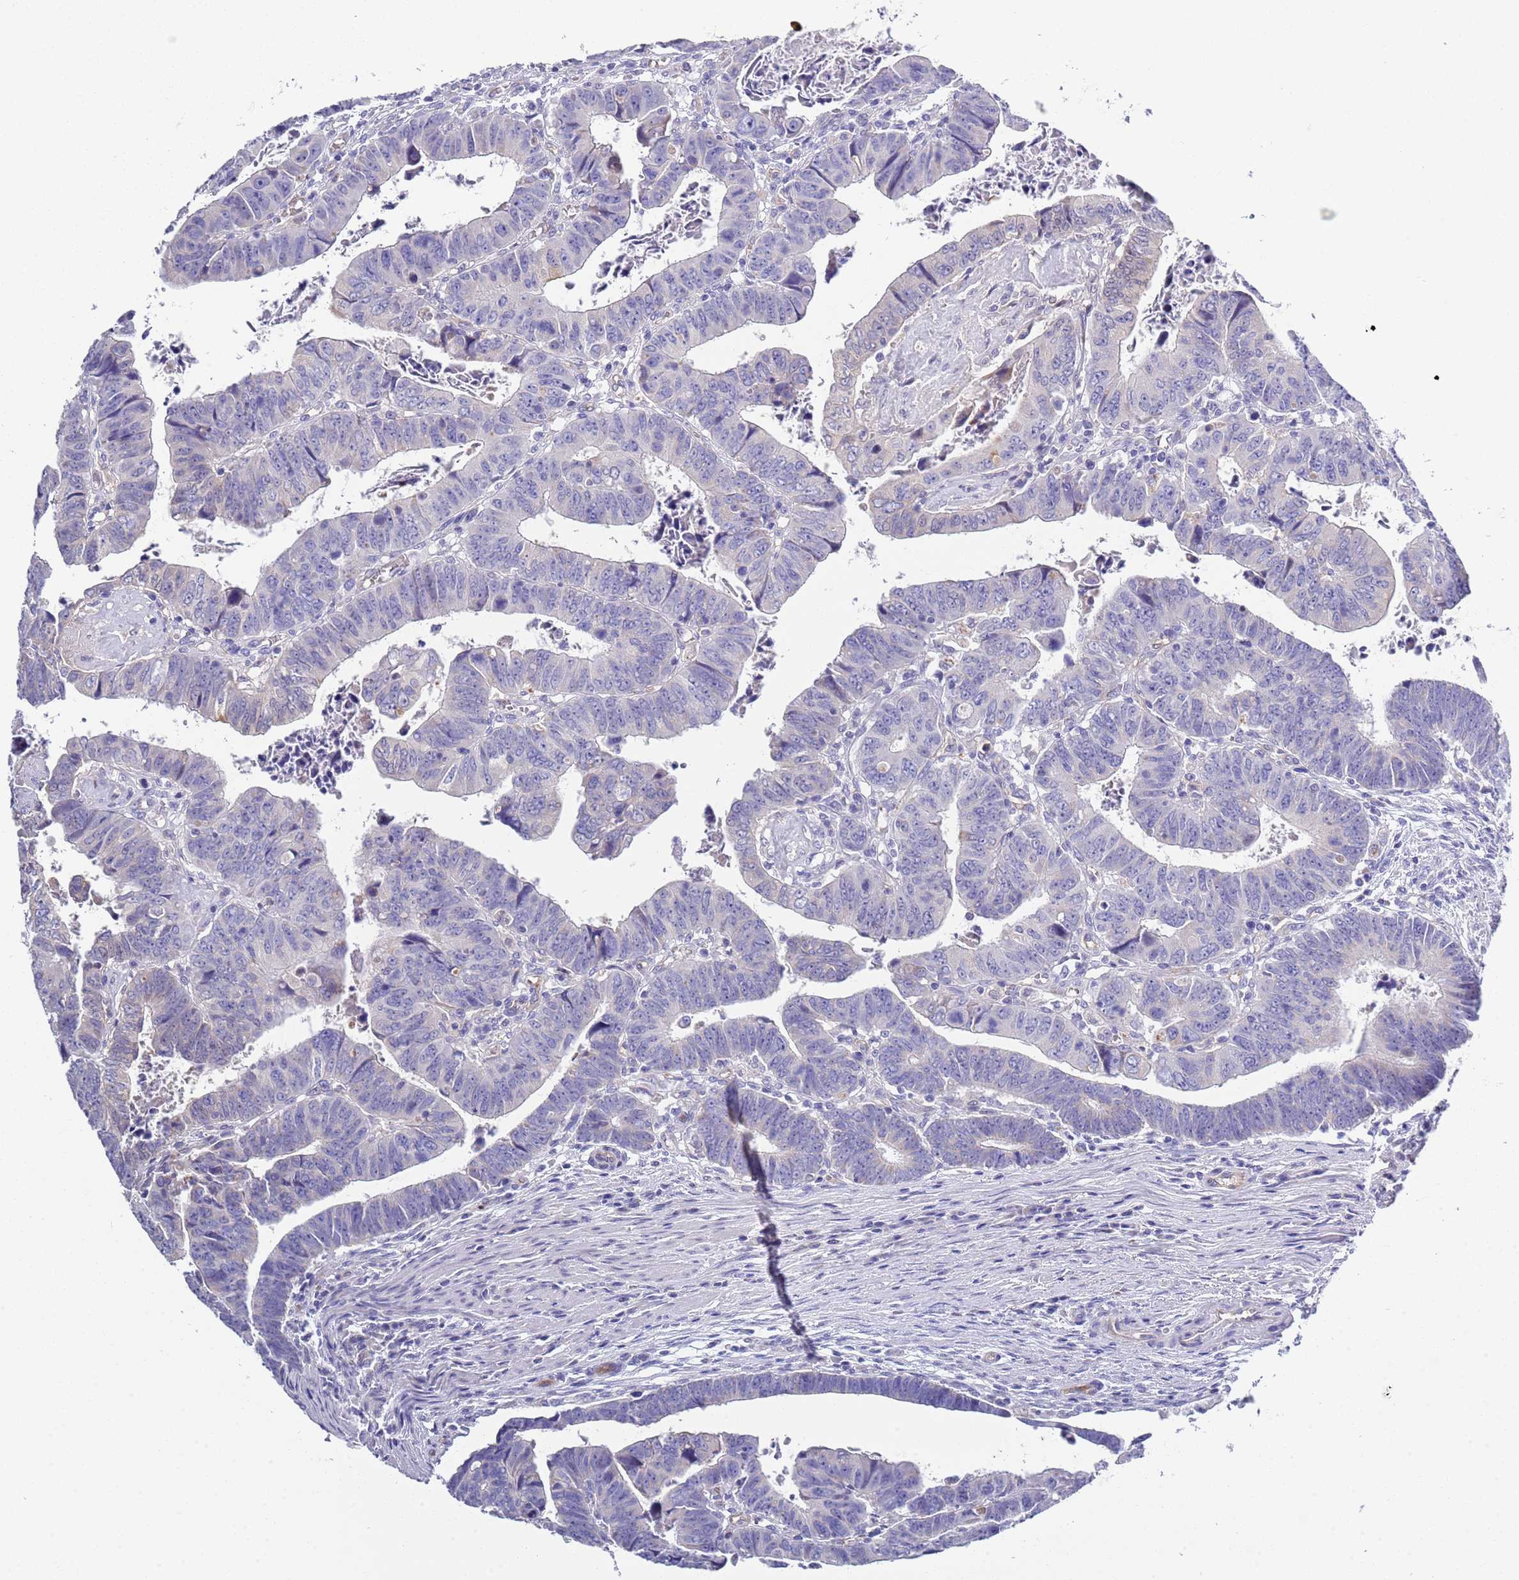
{"staining": {"intensity": "negative", "quantity": "none", "location": "none"}, "tissue": "colorectal cancer", "cell_type": "Tumor cells", "image_type": "cancer", "snomed": [{"axis": "morphology", "description": "Normal tissue, NOS"}, {"axis": "morphology", "description": "Adenocarcinoma, NOS"}, {"axis": "topography", "description": "Rectum"}], "caption": "Immunohistochemistry (IHC) micrograph of neoplastic tissue: adenocarcinoma (colorectal) stained with DAB exhibits no significant protein expression in tumor cells.", "gene": "BRMS1L", "patient": {"sex": "female", "age": 65}}